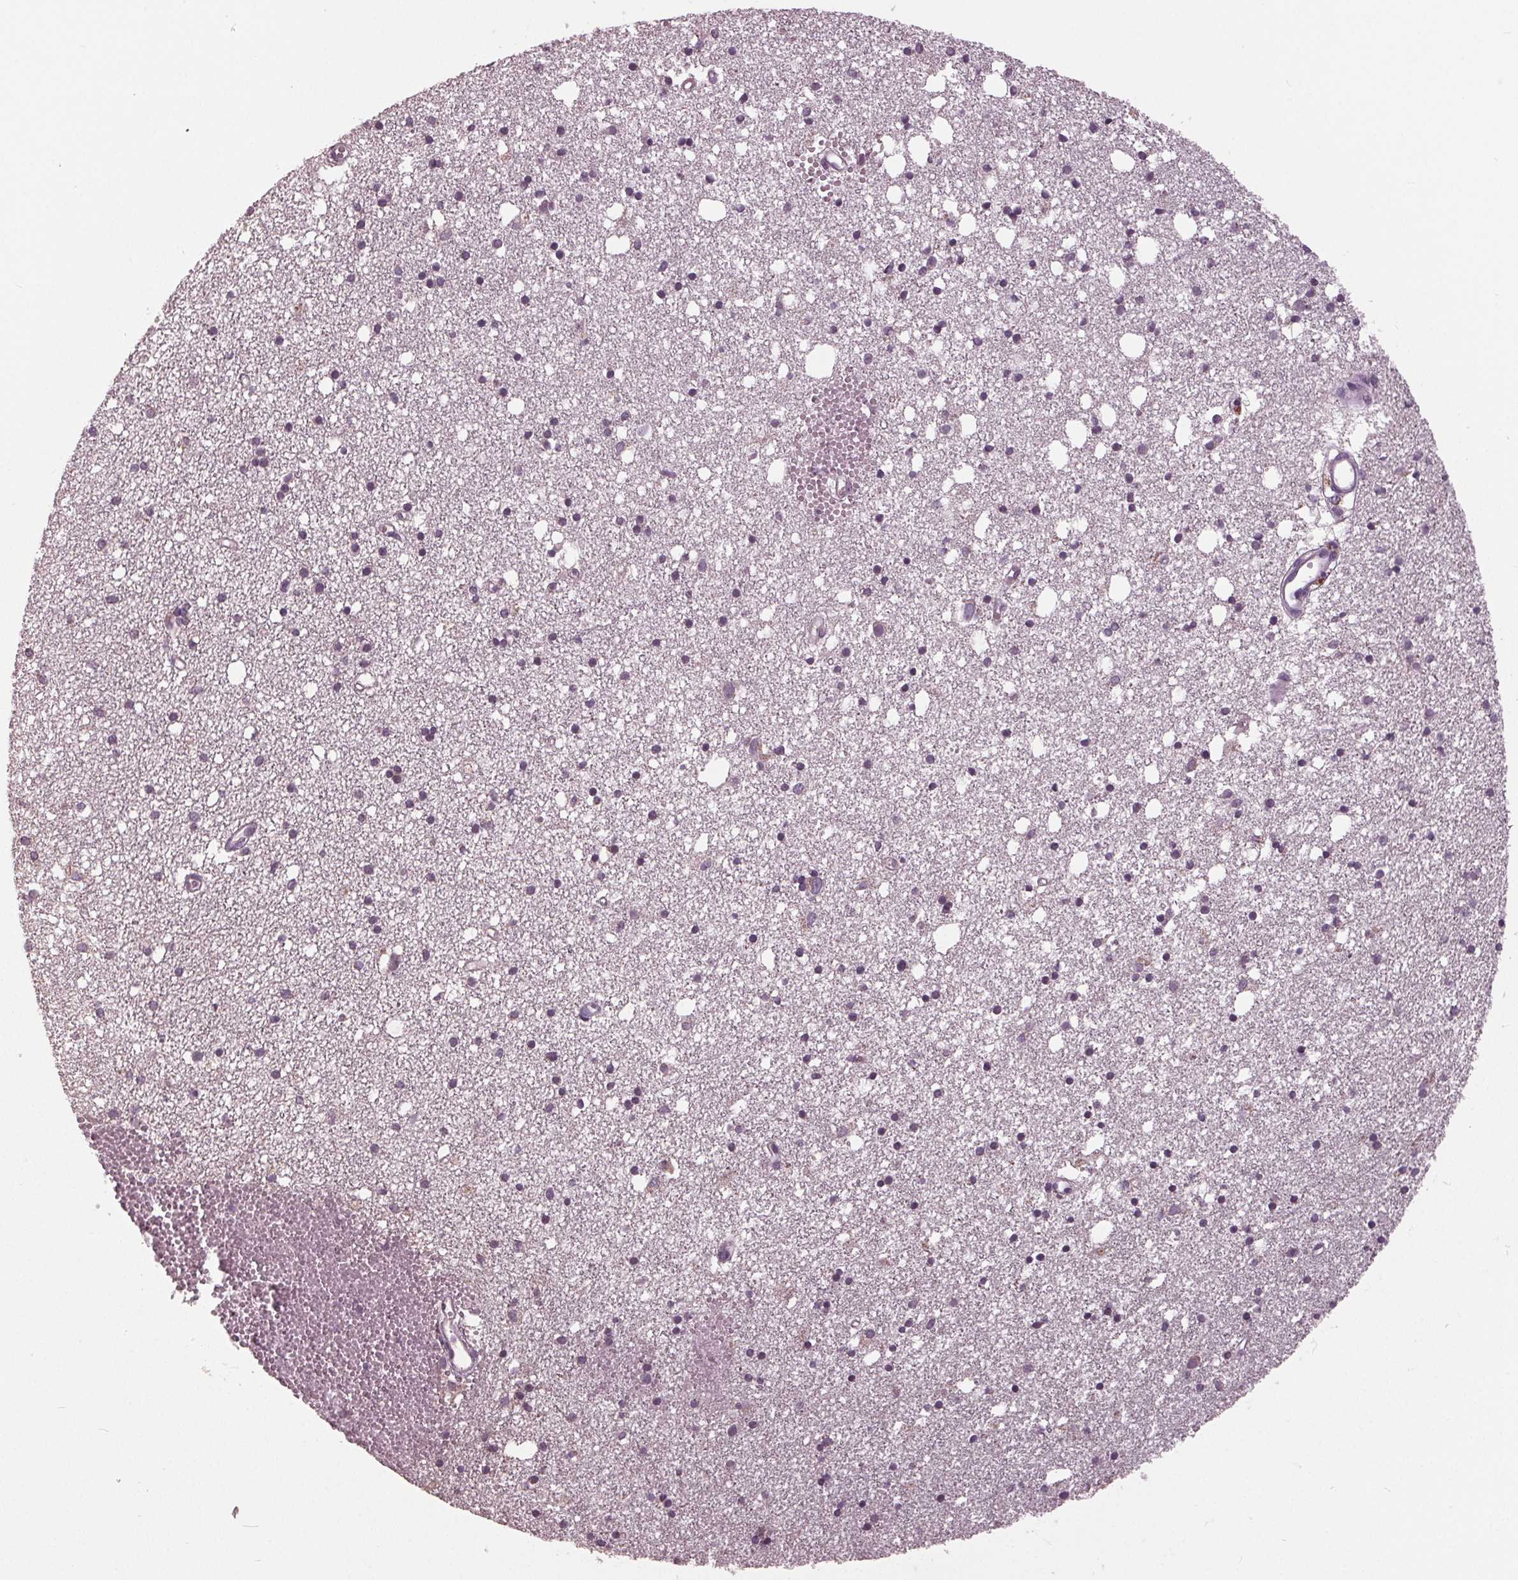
{"staining": {"intensity": "negative", "quantity": "none", "location": "none"}, "tissue": "cerebral cortex", "cell_type": "Endothelial cells", "image_type": "normal", "snomed": [{"axis": "morphology", "description": "Normal tissue, NOS"}, {"axis": "morphology", "description": "Glioma, malignant, High grade"}, {"axis": "topography", "description": "Cerebral cortex"}], "caption": "Immunohistochemistry micrograph of benign human cerebral cortex stained for a protein (brown), which shows no positivity in endothelial cells.", "gene": "SIGLEC6", "patient": {"sex": "male", "age": 71}}